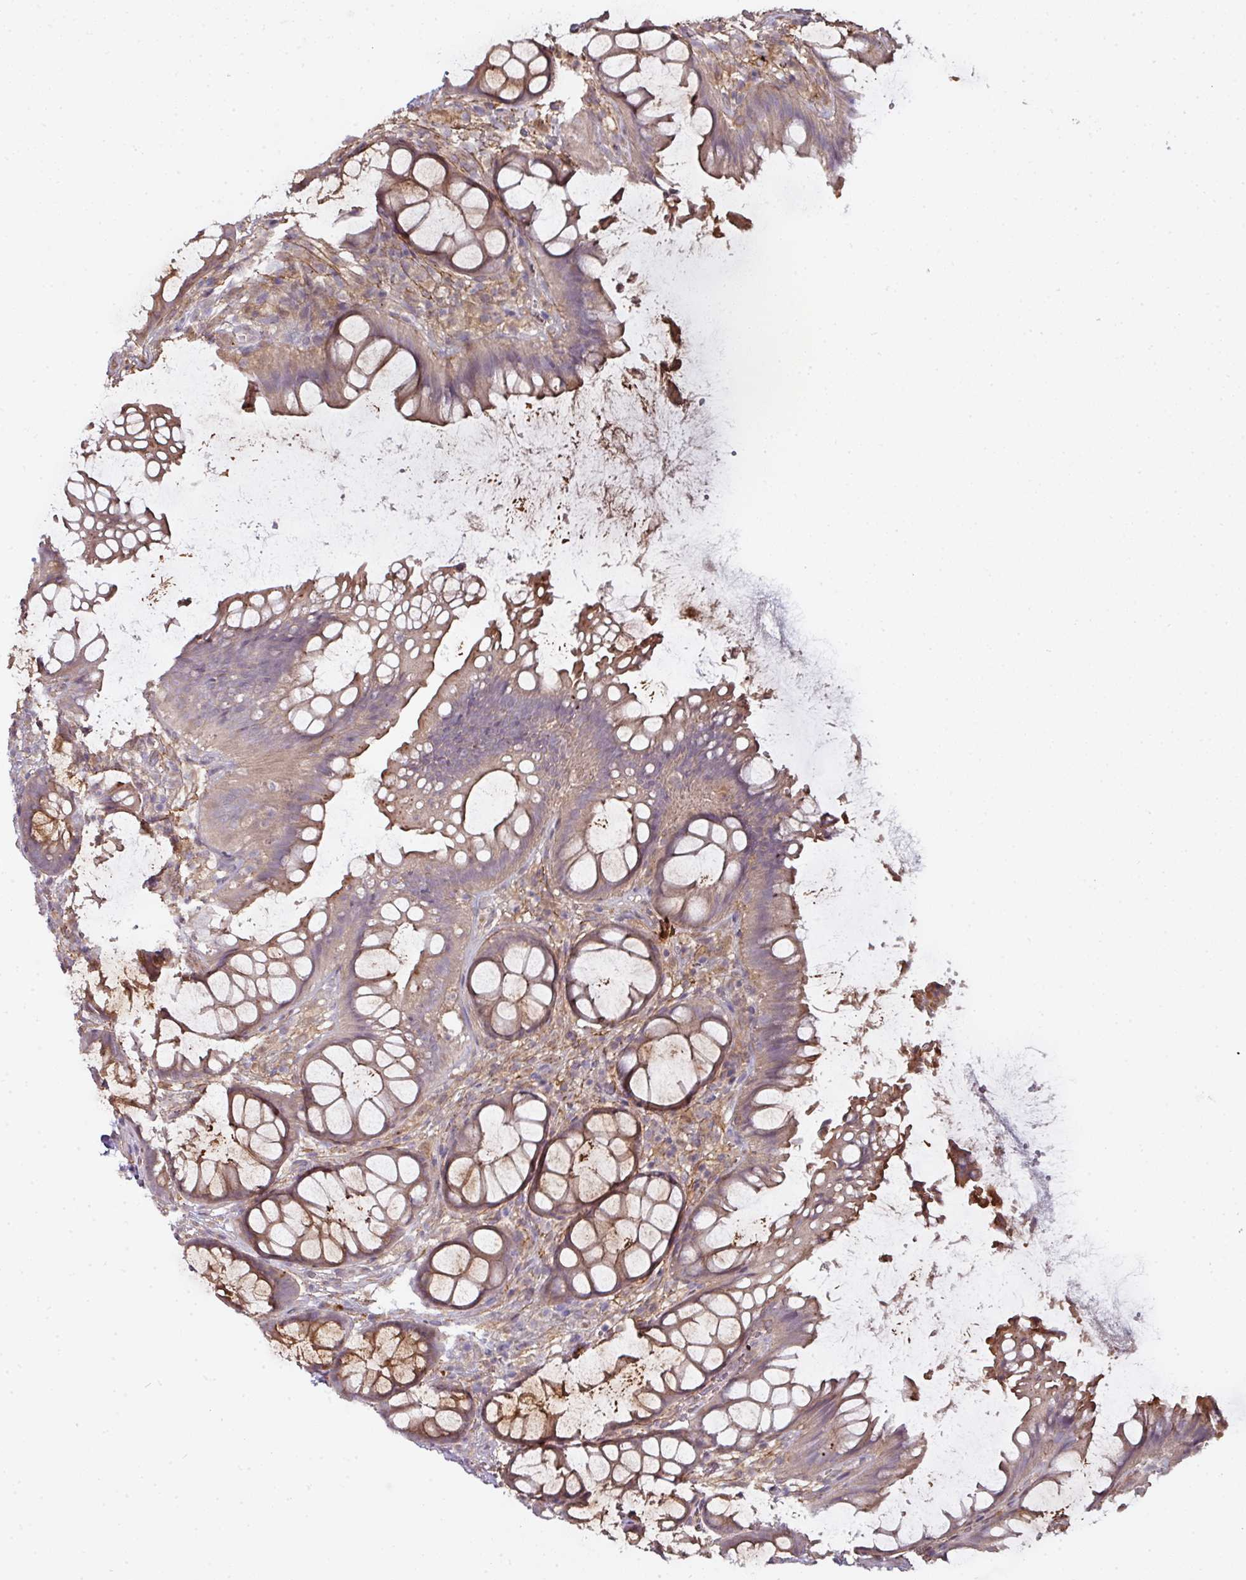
{"staining": {"intensity": "moderate", "quantity": ">75%", "location": "cytoplasmic/membranous"}, "tissue": "rectum", "cell_type": "Glandular cells", "image_type": "normal", "snomed": [{"axis": "morphology", "description": "Normal tissue, NOS"}, {"axis": "topography", "description": "Rectum"}], "caption": "A micrograph of rectum stained for a protein exhibits moderate cytoplasmic/membranous brown staining in glandular cells. The protein of interest is stained brown, and the nuclei are stained in blue (DAB (3,3'-diaminobenzidine) IHC with brightfield microscopy, high magnification).", "gene": "CTDSP2", "patient": {"sex": "female", "age": 67}}